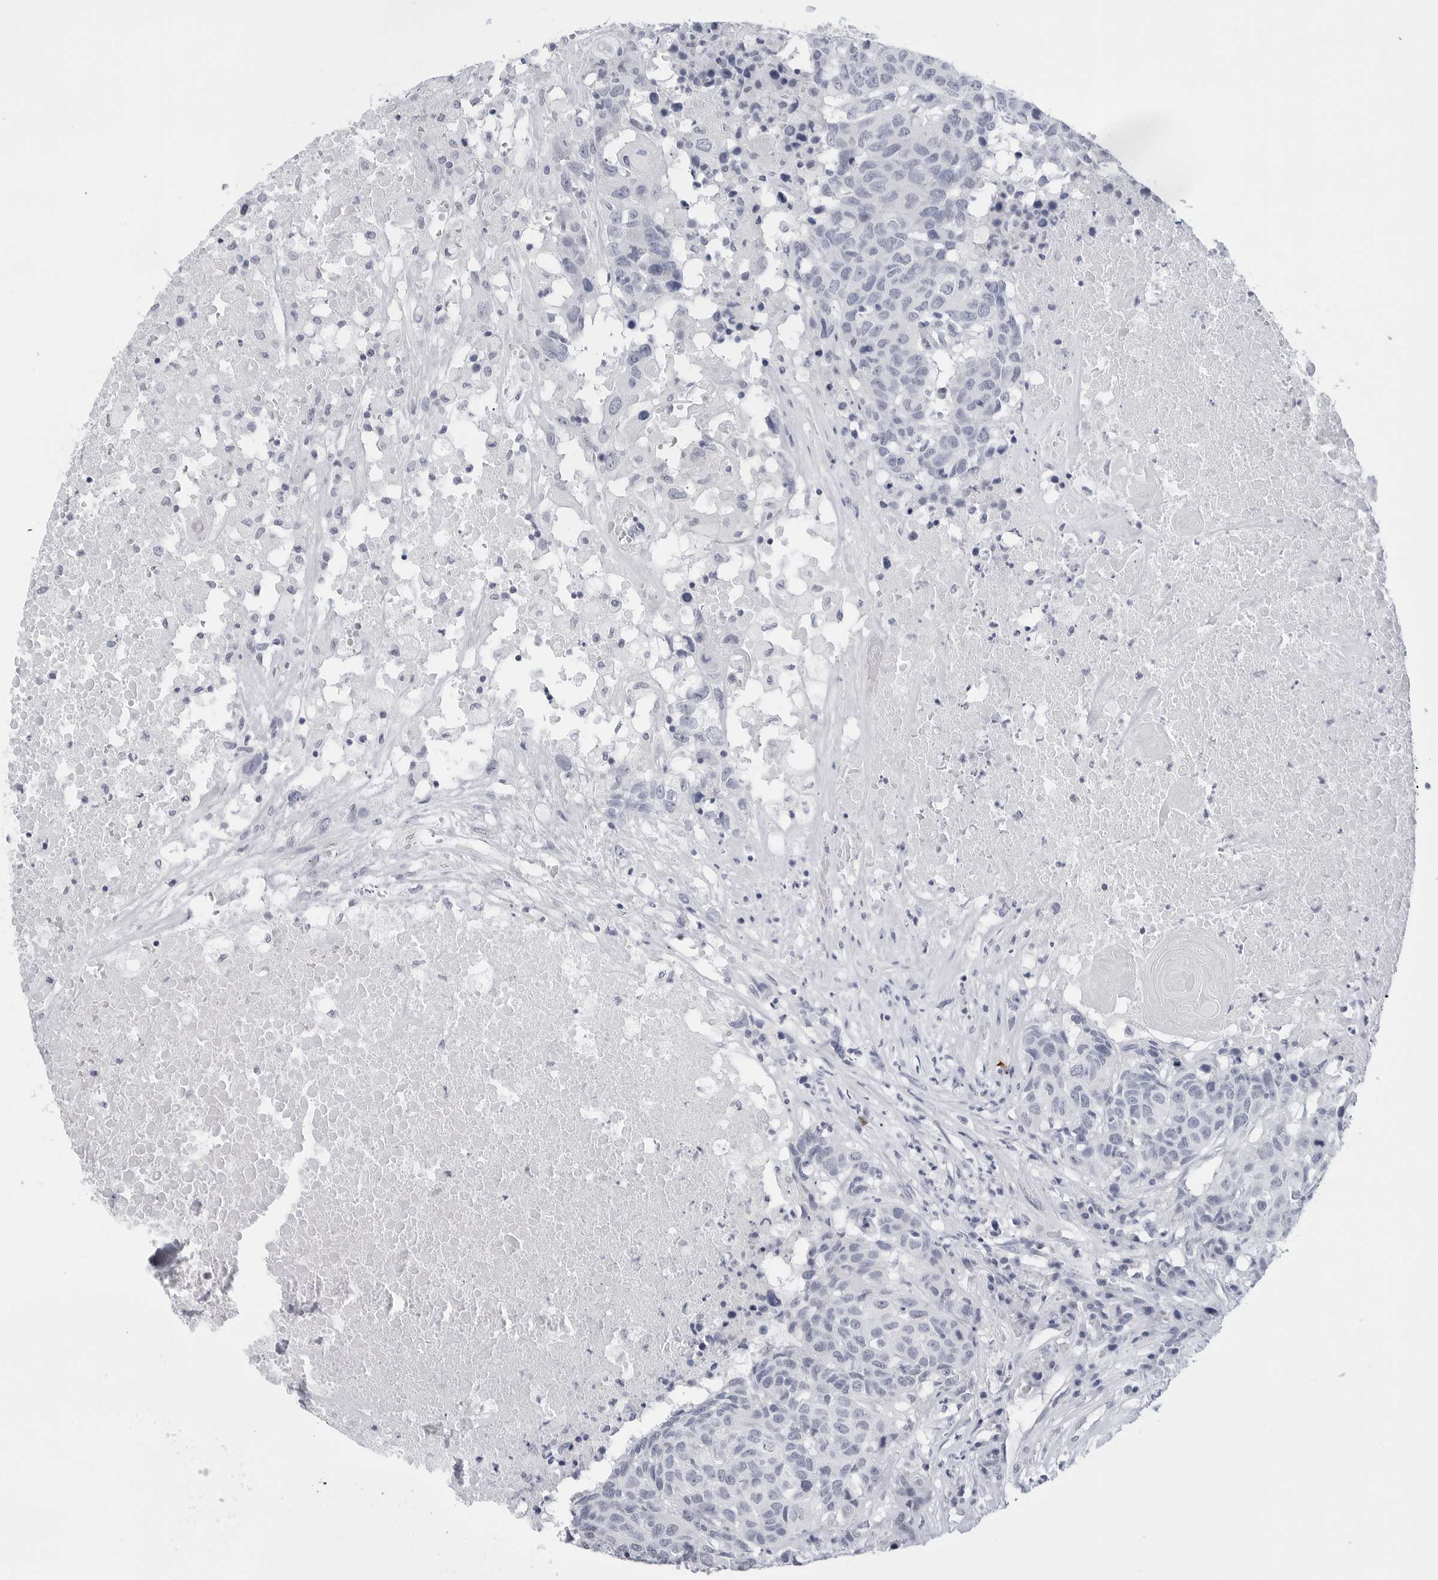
{"staining": {"intensity": "negative", "quantity": "none", "location": "none"}, "tissue": "head and neck cancer", "cell_type": "Tumor cells", "image_type": "cancer", "snomed": [{"axis": "morphology", "description": "Squamous cell carcinoma, NOS"}, {"axis": "topography", "description": "Head-Neck"}], "caption": "Tumor cells are negative for protein expression in human squamous cell carcinoma (head and neck). Brightfield microscopy of IHC stained with DAB (3,3'-diaminobenzidine) (brown) and hematoxylin (blue), captured at high magnification.", "gene": "HSPB7", "patient": {"sex": "male", "age": 66}}